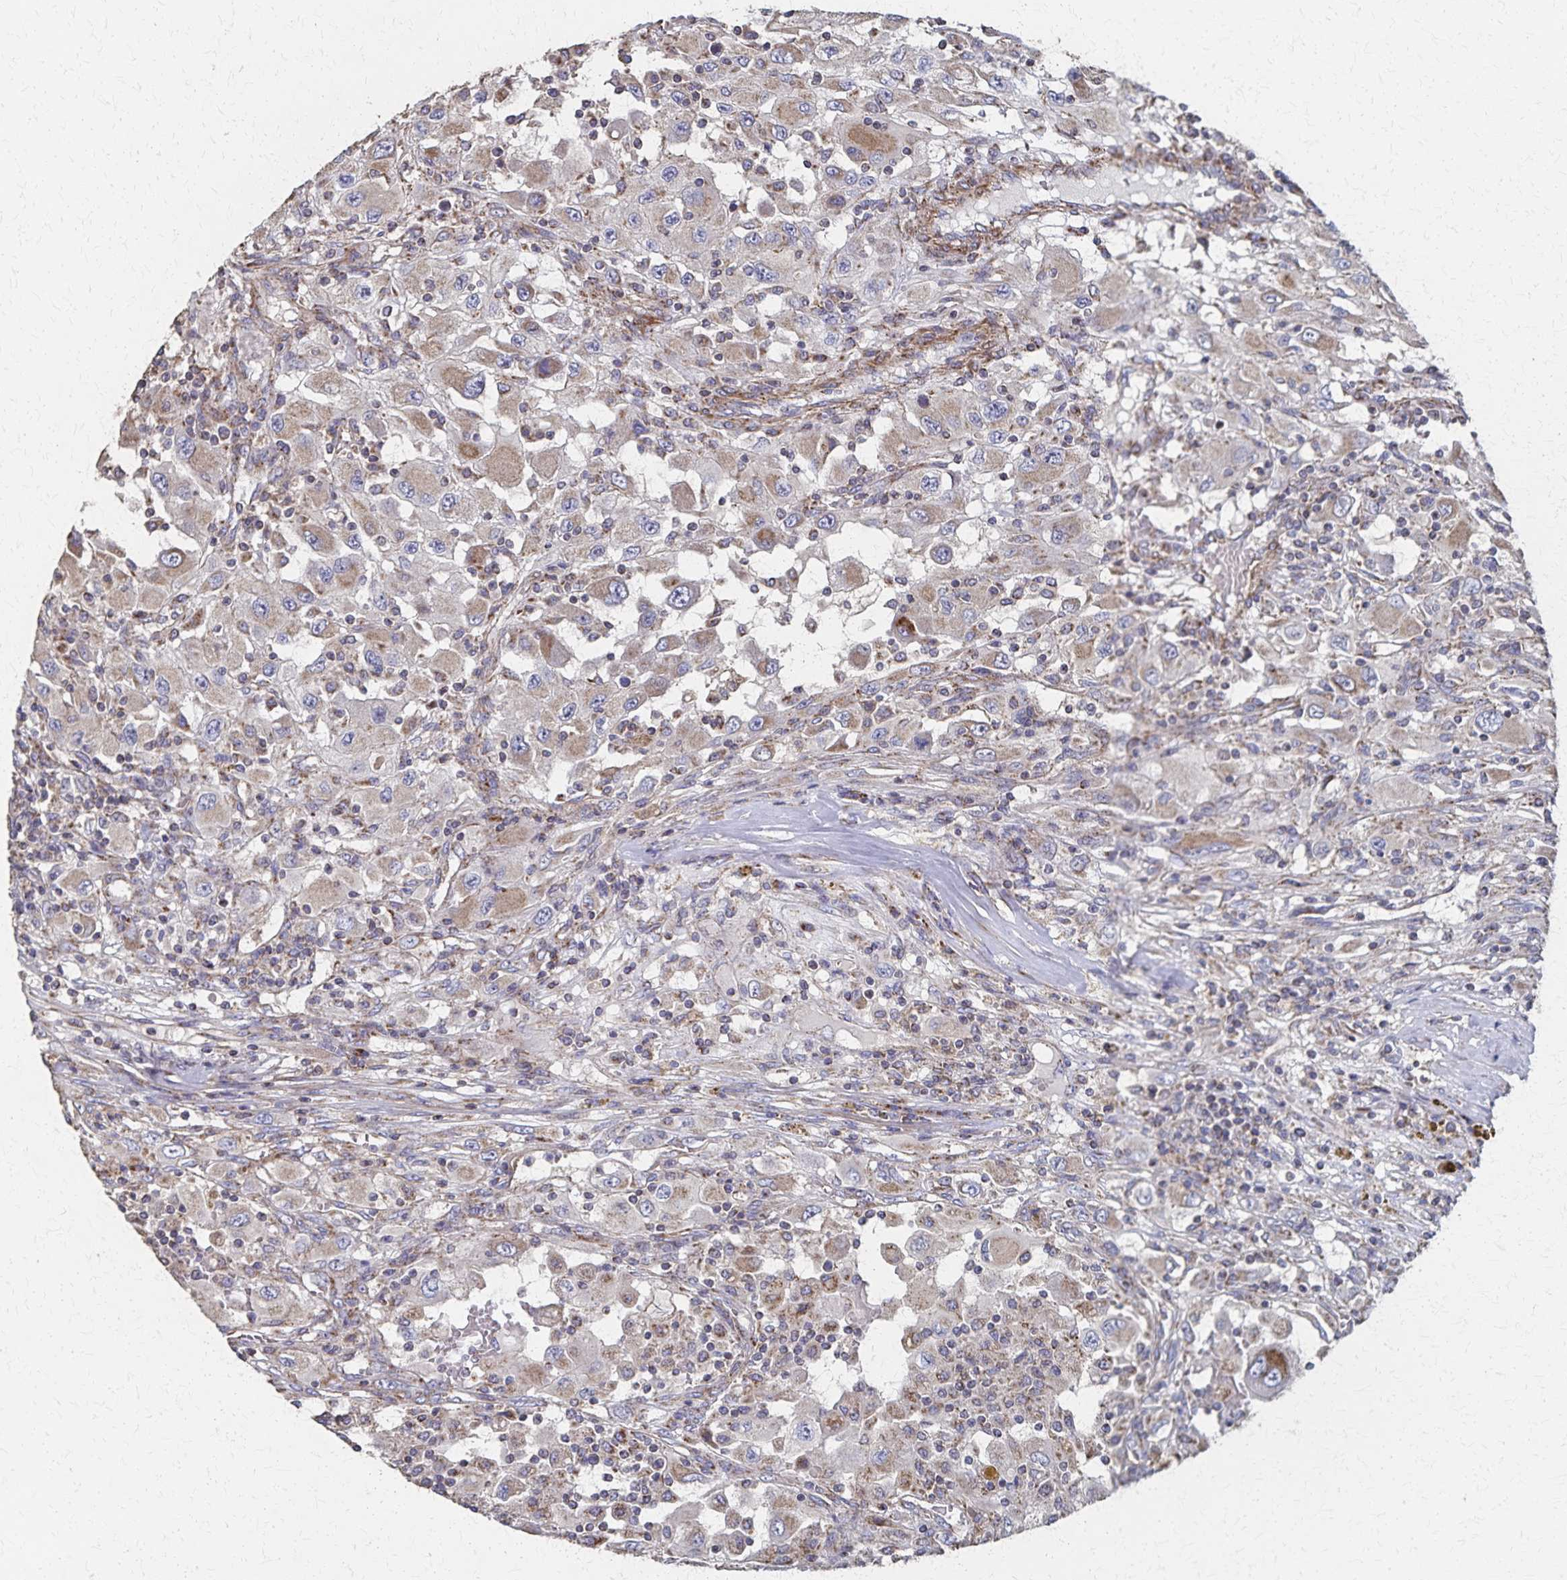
{"staining": {"intensity": "weak", "quantity": "25%-75%", "location": "cytoplasmic/membranous"}, "tissue": "renal cancer", "cell_type": "Tumor cells", "image_type": "cancer", "snomed": [{"axis": "morphology", "description": "Adenocarcinoma, NOS"}, {"axis": "topography", "description": "Kidney"}], "caption": "DAB immunohistochemical staining of human renal cancer displays weak cytoplasmic/membranous protein expression in about 25%-75% of tumor cells. The protein is shown in brown color, while the nuclei are stained blue.", "gene": "PGAP2", "patient": {"sex": "female", "age": 67}}